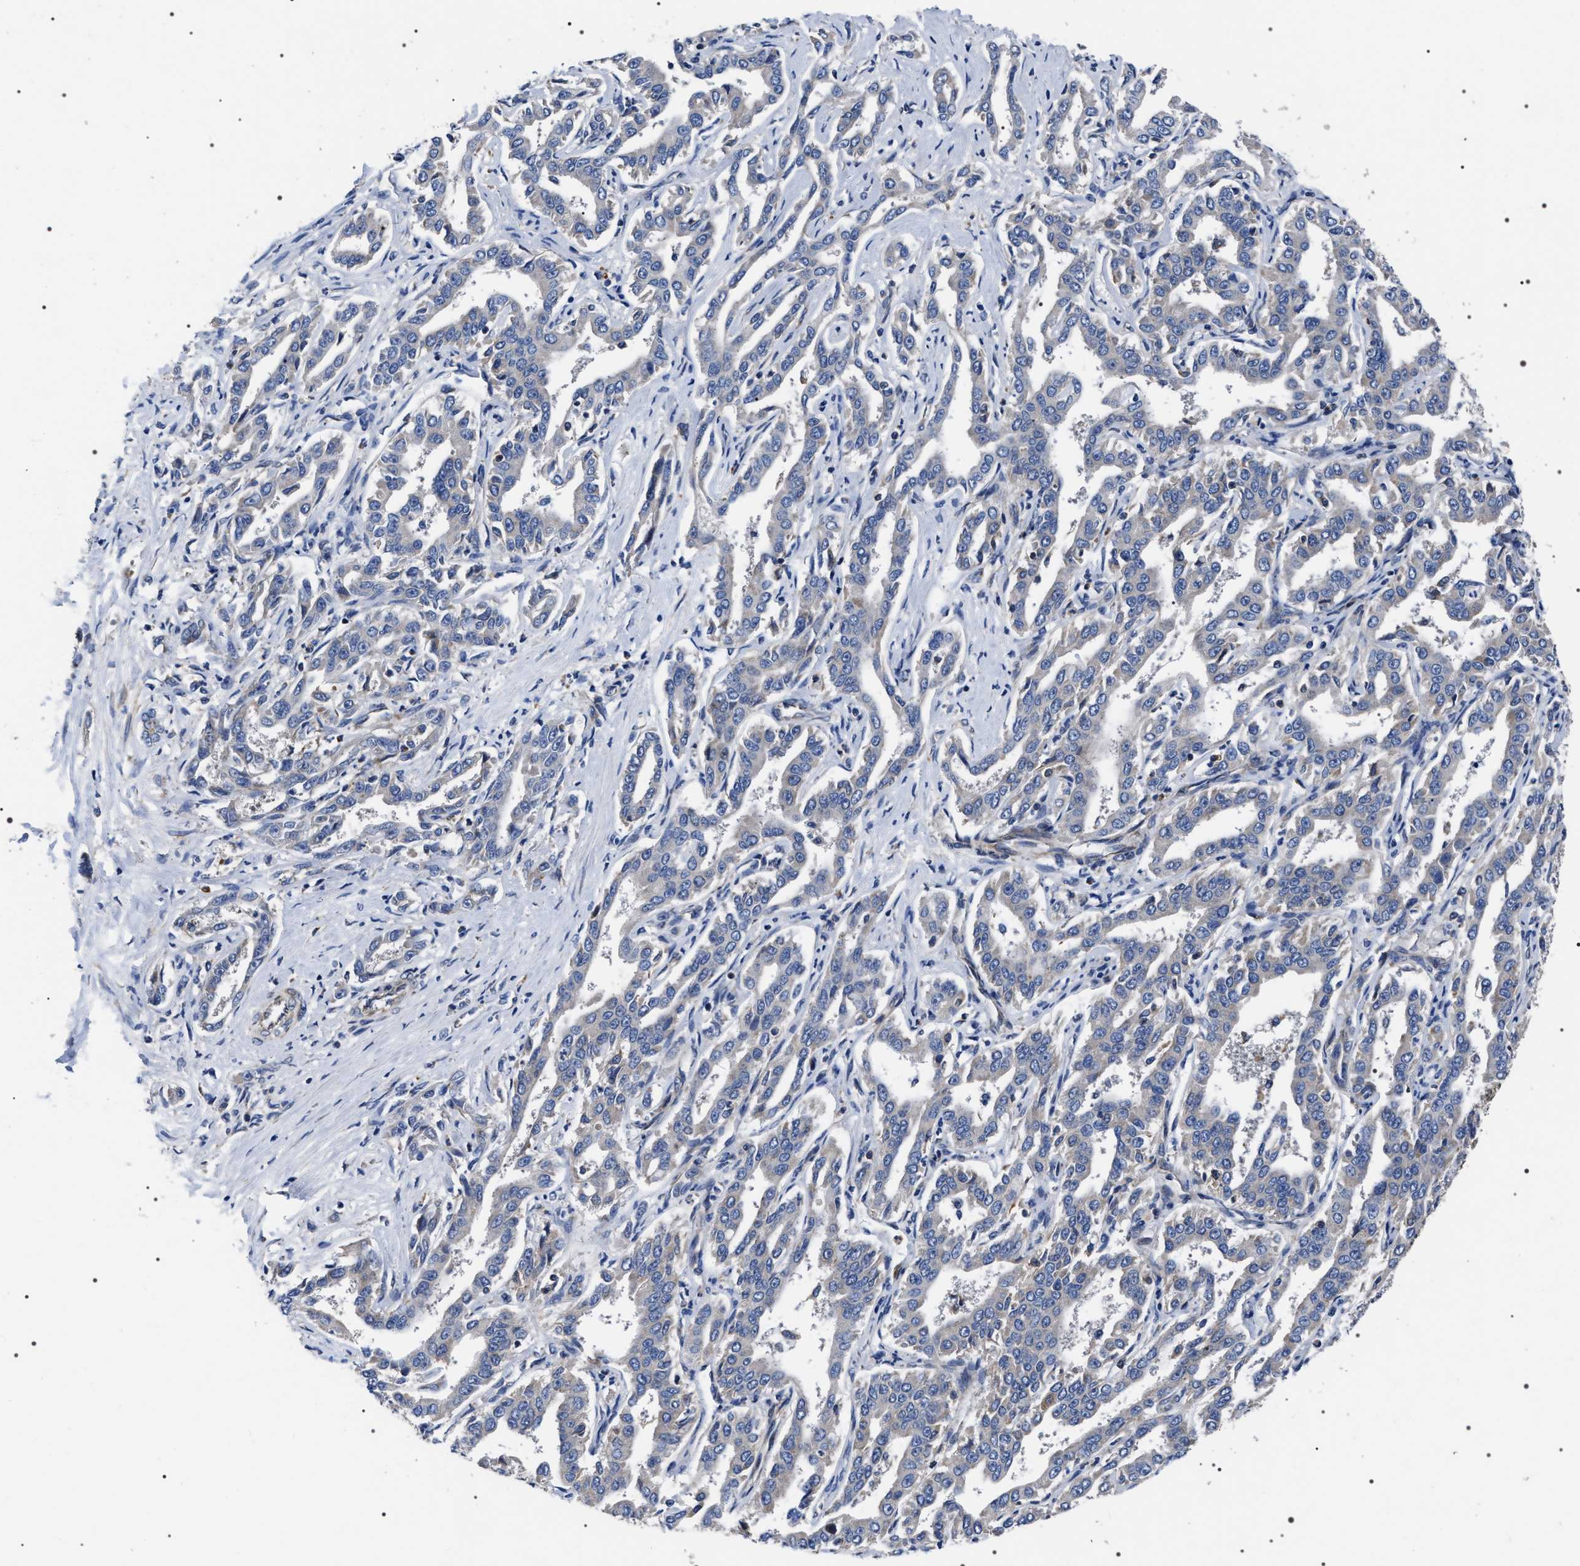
{"staining": {"intensity": "negative", "quantity": "none", "location": "none"}, "tissue": "liver cancer", "cell_type": "Tumor cells", "image_type": "cancer", "snomed": [{"axis": "morphology", "description": "Cholangiocarcinoma"}, {"axis": "topography", "description": "Liver"}], "caption": "Immunohistochemistry photomicrograph of neoplastic tissue: liver cholangiocarcinoma stained with DAB reveals no significant protein expression in tumor cells.", "gene": "MIS18A", "patient": {"sex": "male", "age": 59}}